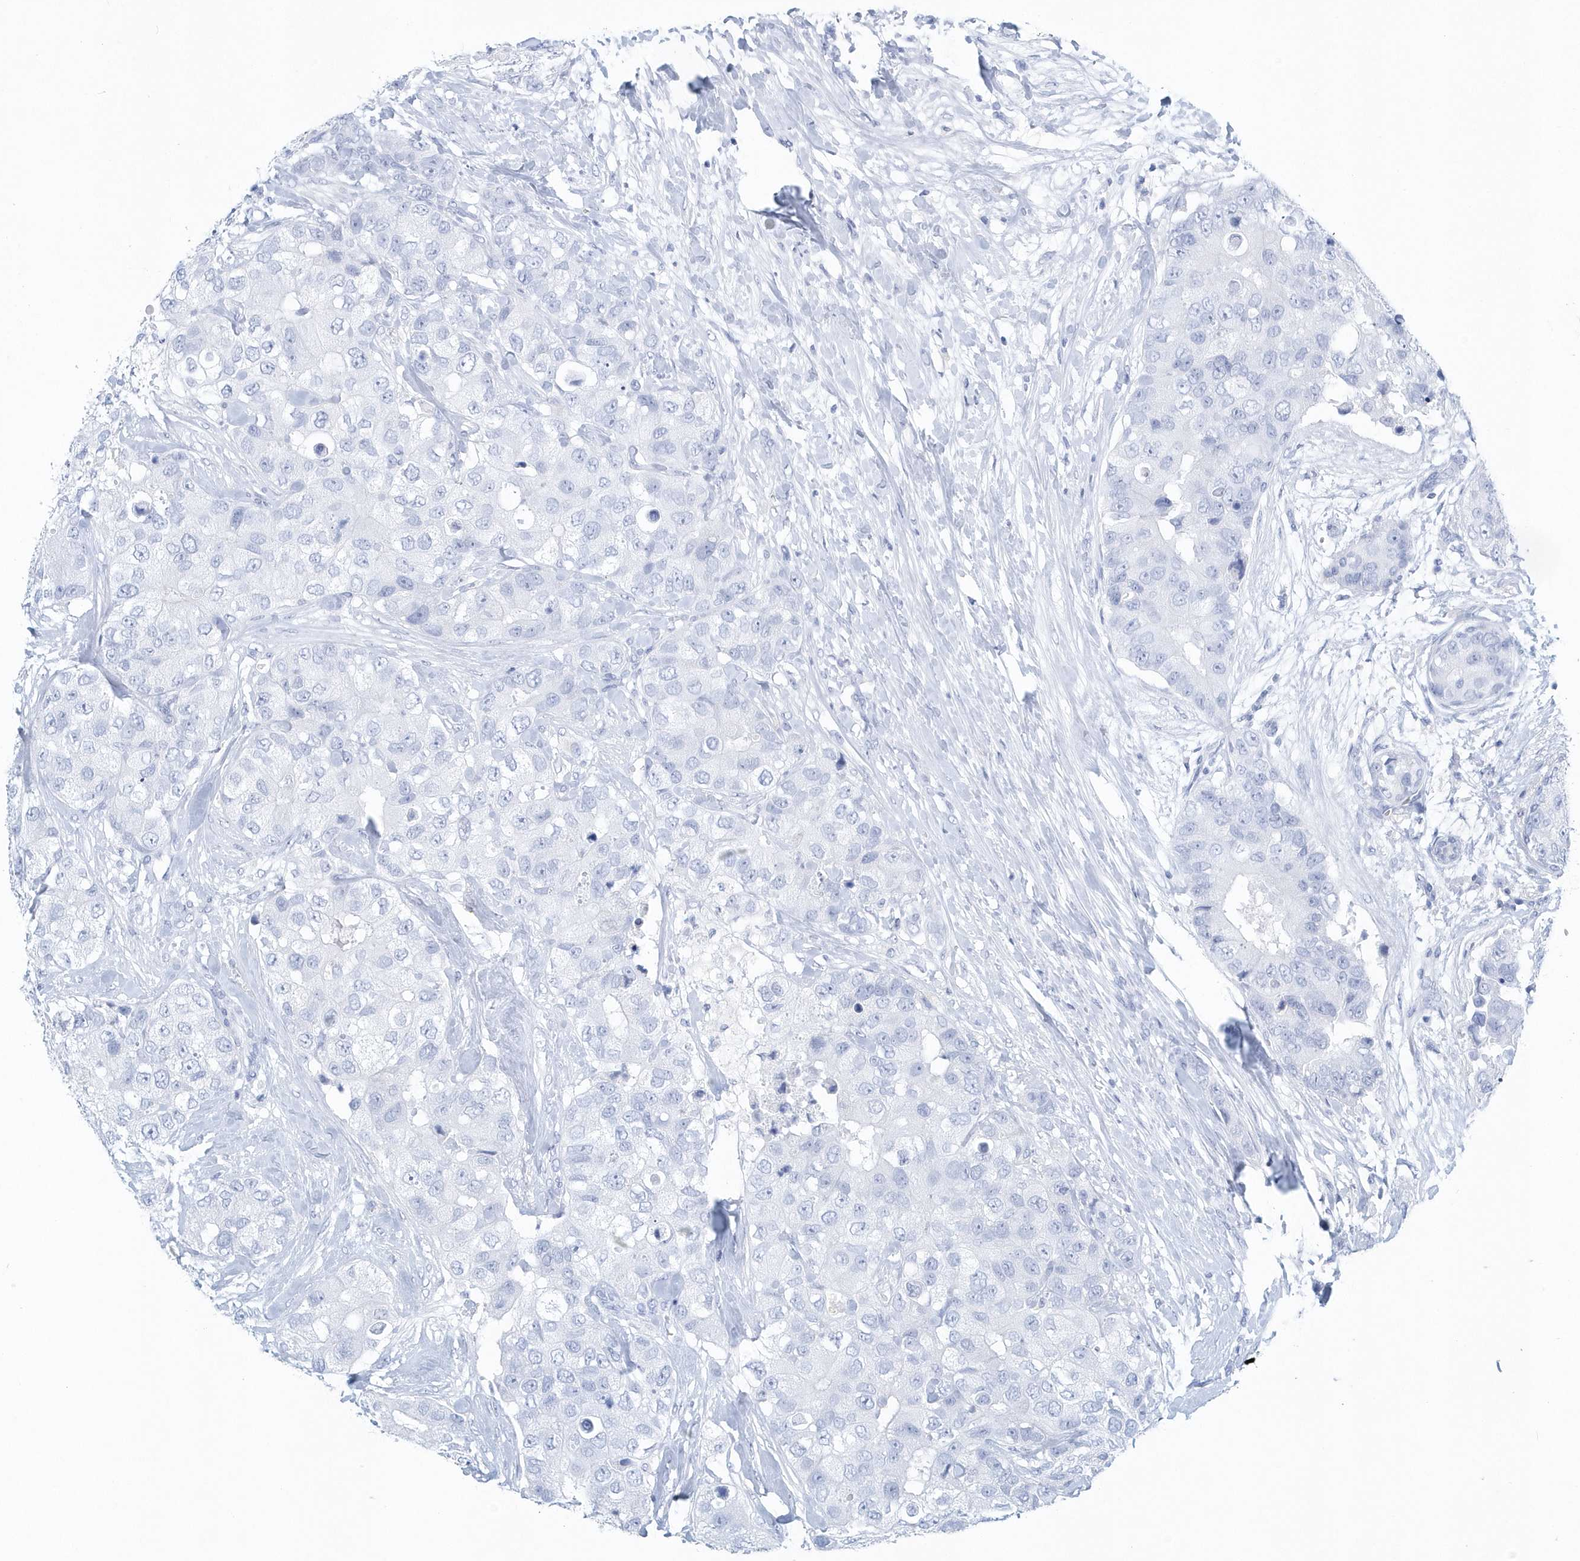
{"staining": {"intensity": "negative", "quantity": "none", "location": "none"}, "tissue": "breast cancer", "cell_type": "Tumor cells", "image_type": "cancer", "snomed": [{"axis": "morphology", "description": "Duct carcinoma"}, {"axis": "topography", "description": "Breast"}], "caption": "This is a photomicrograph of immunohistochemistry (IHC) staining of breast intraductal carcinoma, which shows no positivity in tumor cells.", "gene": "PTPRO", "patient": {"sex": "female", "age": 62}}